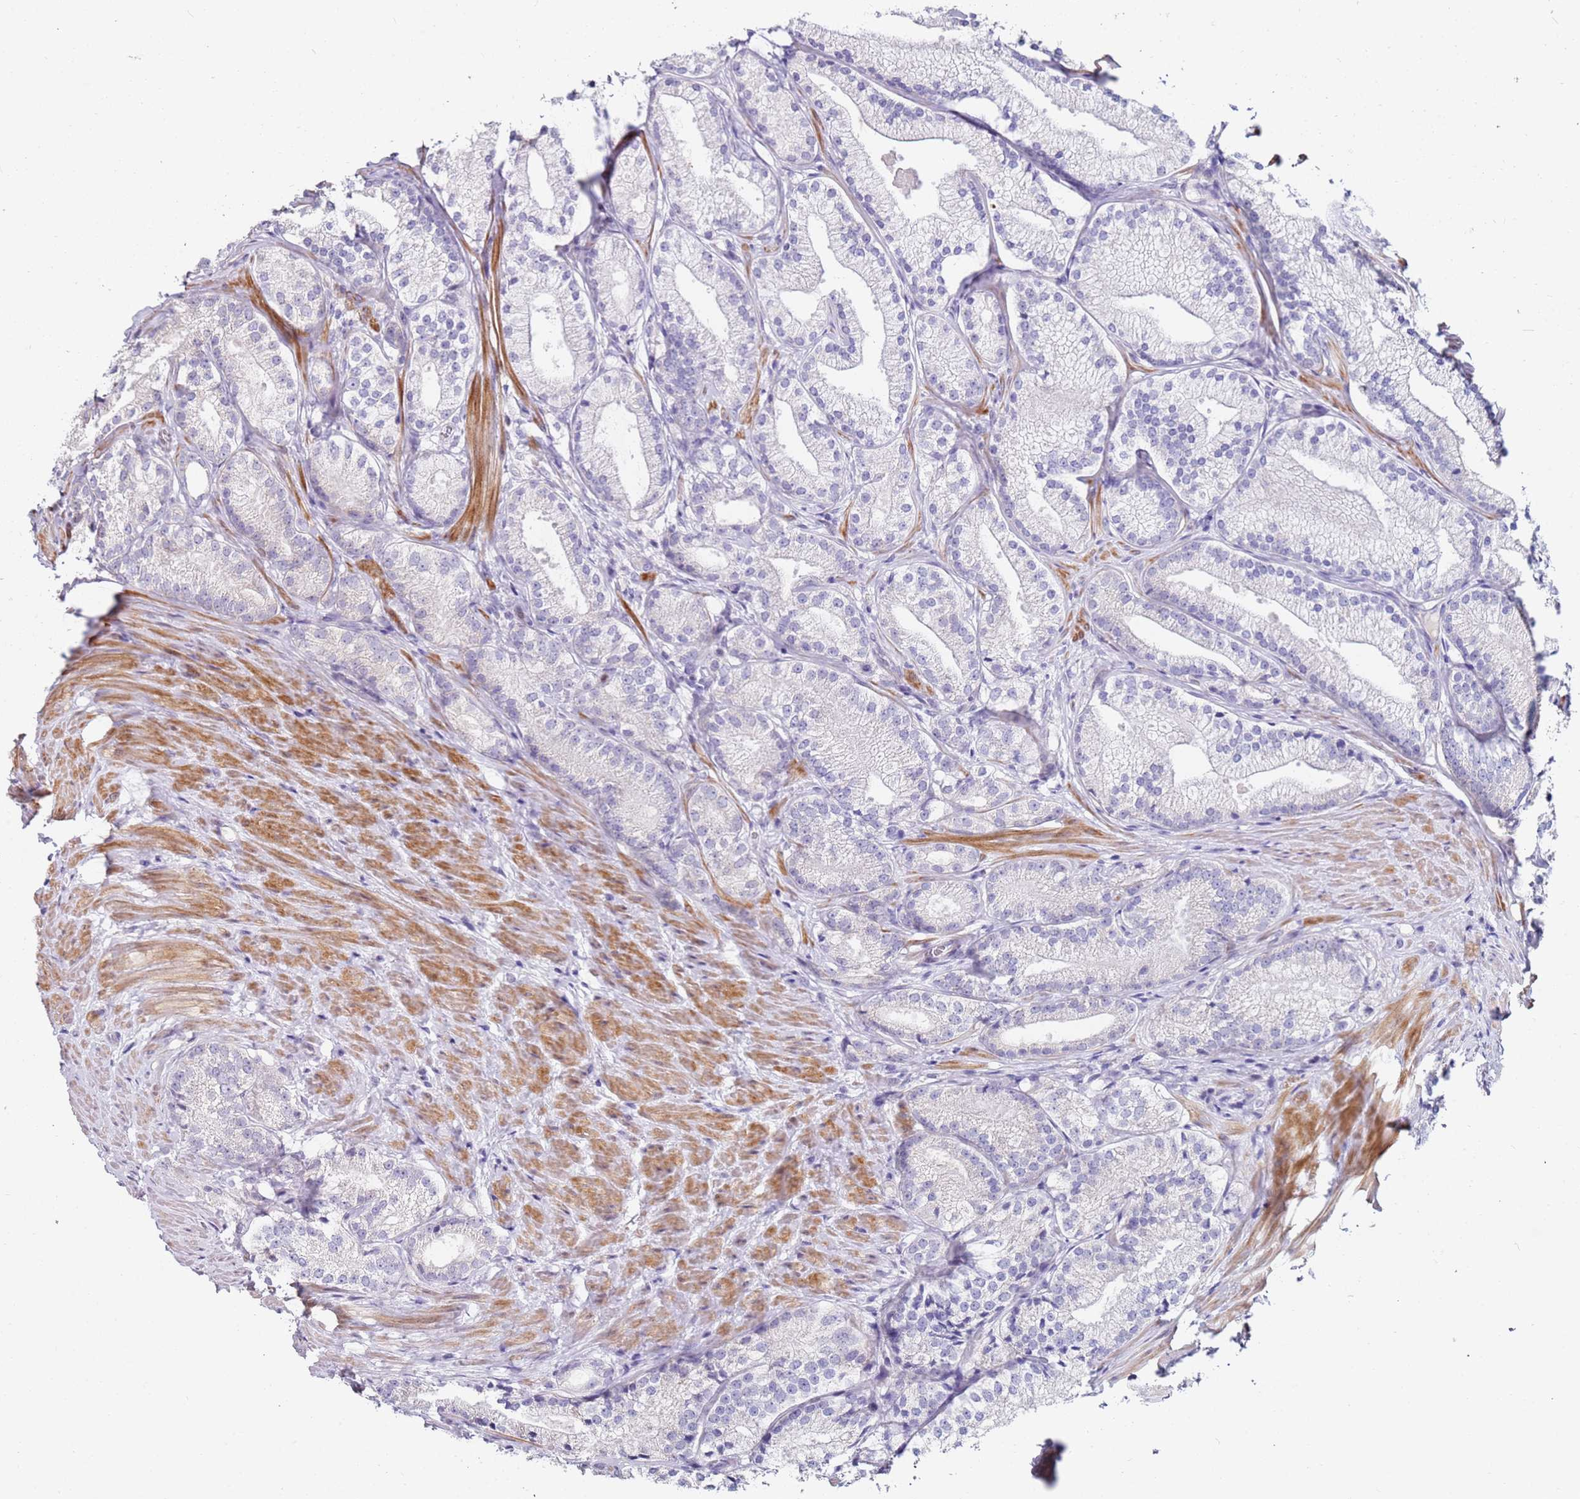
{"staining": {"intensity": "negative", "quantity": "none", "location": "none"}, "tissue": "prostate cancer", "cell_type": "Tumor cells", "image_type": "cancer", "snomed": [{"axis": "morphology", "description": "Adenocarcinoma, Low grade"}, {"axis": "topography", "description": "Prostate"}], "caption": "There is no significant staining in tumor cells of prostate cancer.", "gene": "RARS2", "patient": {"sex": "male", "age": 57}}